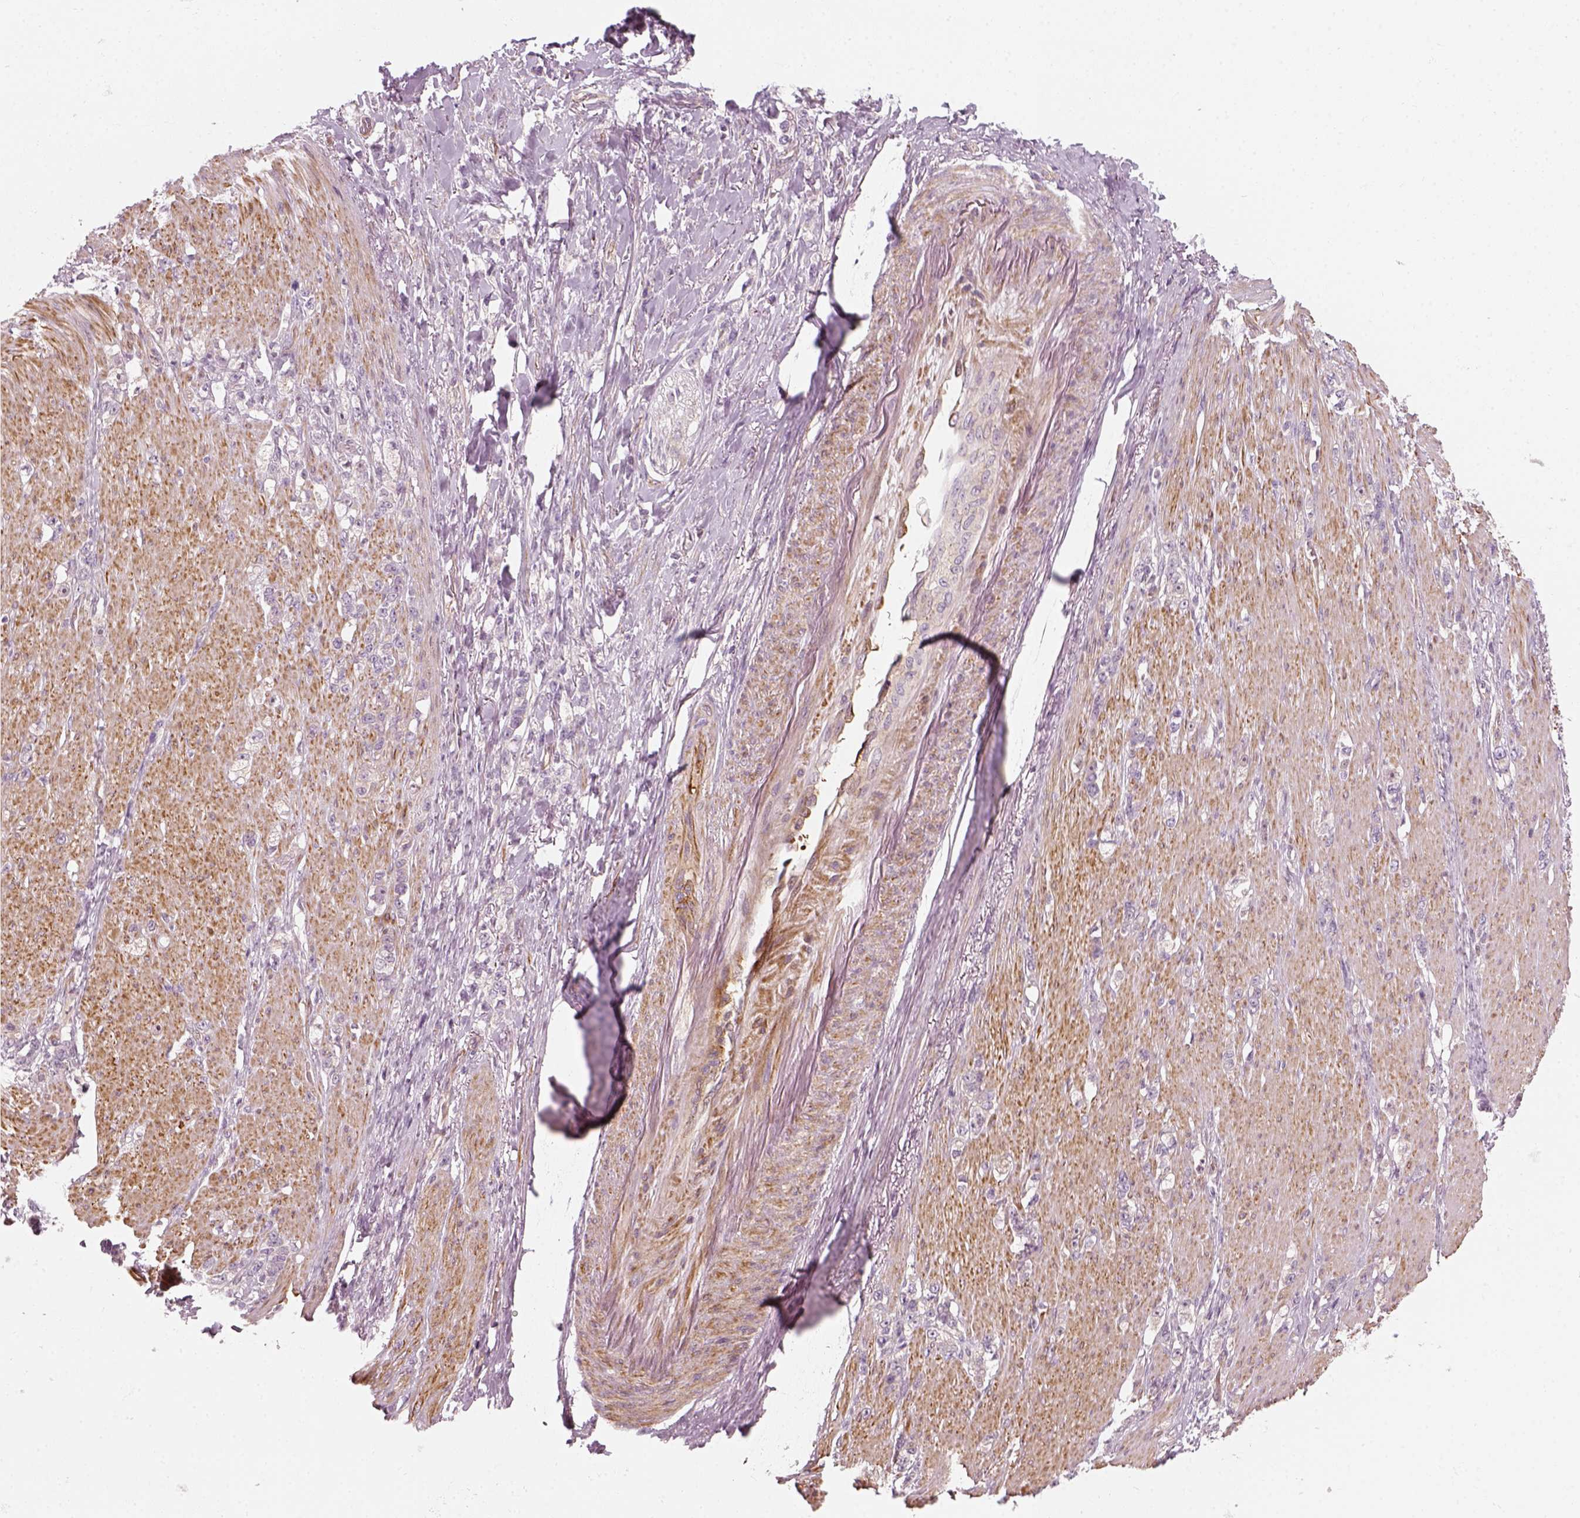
{"staining": {"intensity": "negative", "quantity": "none", "location": "none"}, "tissue": "stomach cancer", "cell_type": "Tumor cells", "image_type": "cancer", "snomed": [{"axis": "morphology", "description": "Adenocarcinoma, NOS"}, {"axis": "topography", "description": "Stomach, lower"}], "caption": "An immunohistochemistry (IHC) micrograph of stomach adenocarcinoma is shown. There is no staining in tumor cells of stomach adenocarcinoma.", "gene": "DNASE1L1", "patient": {"sex": "male", "age": 88}}